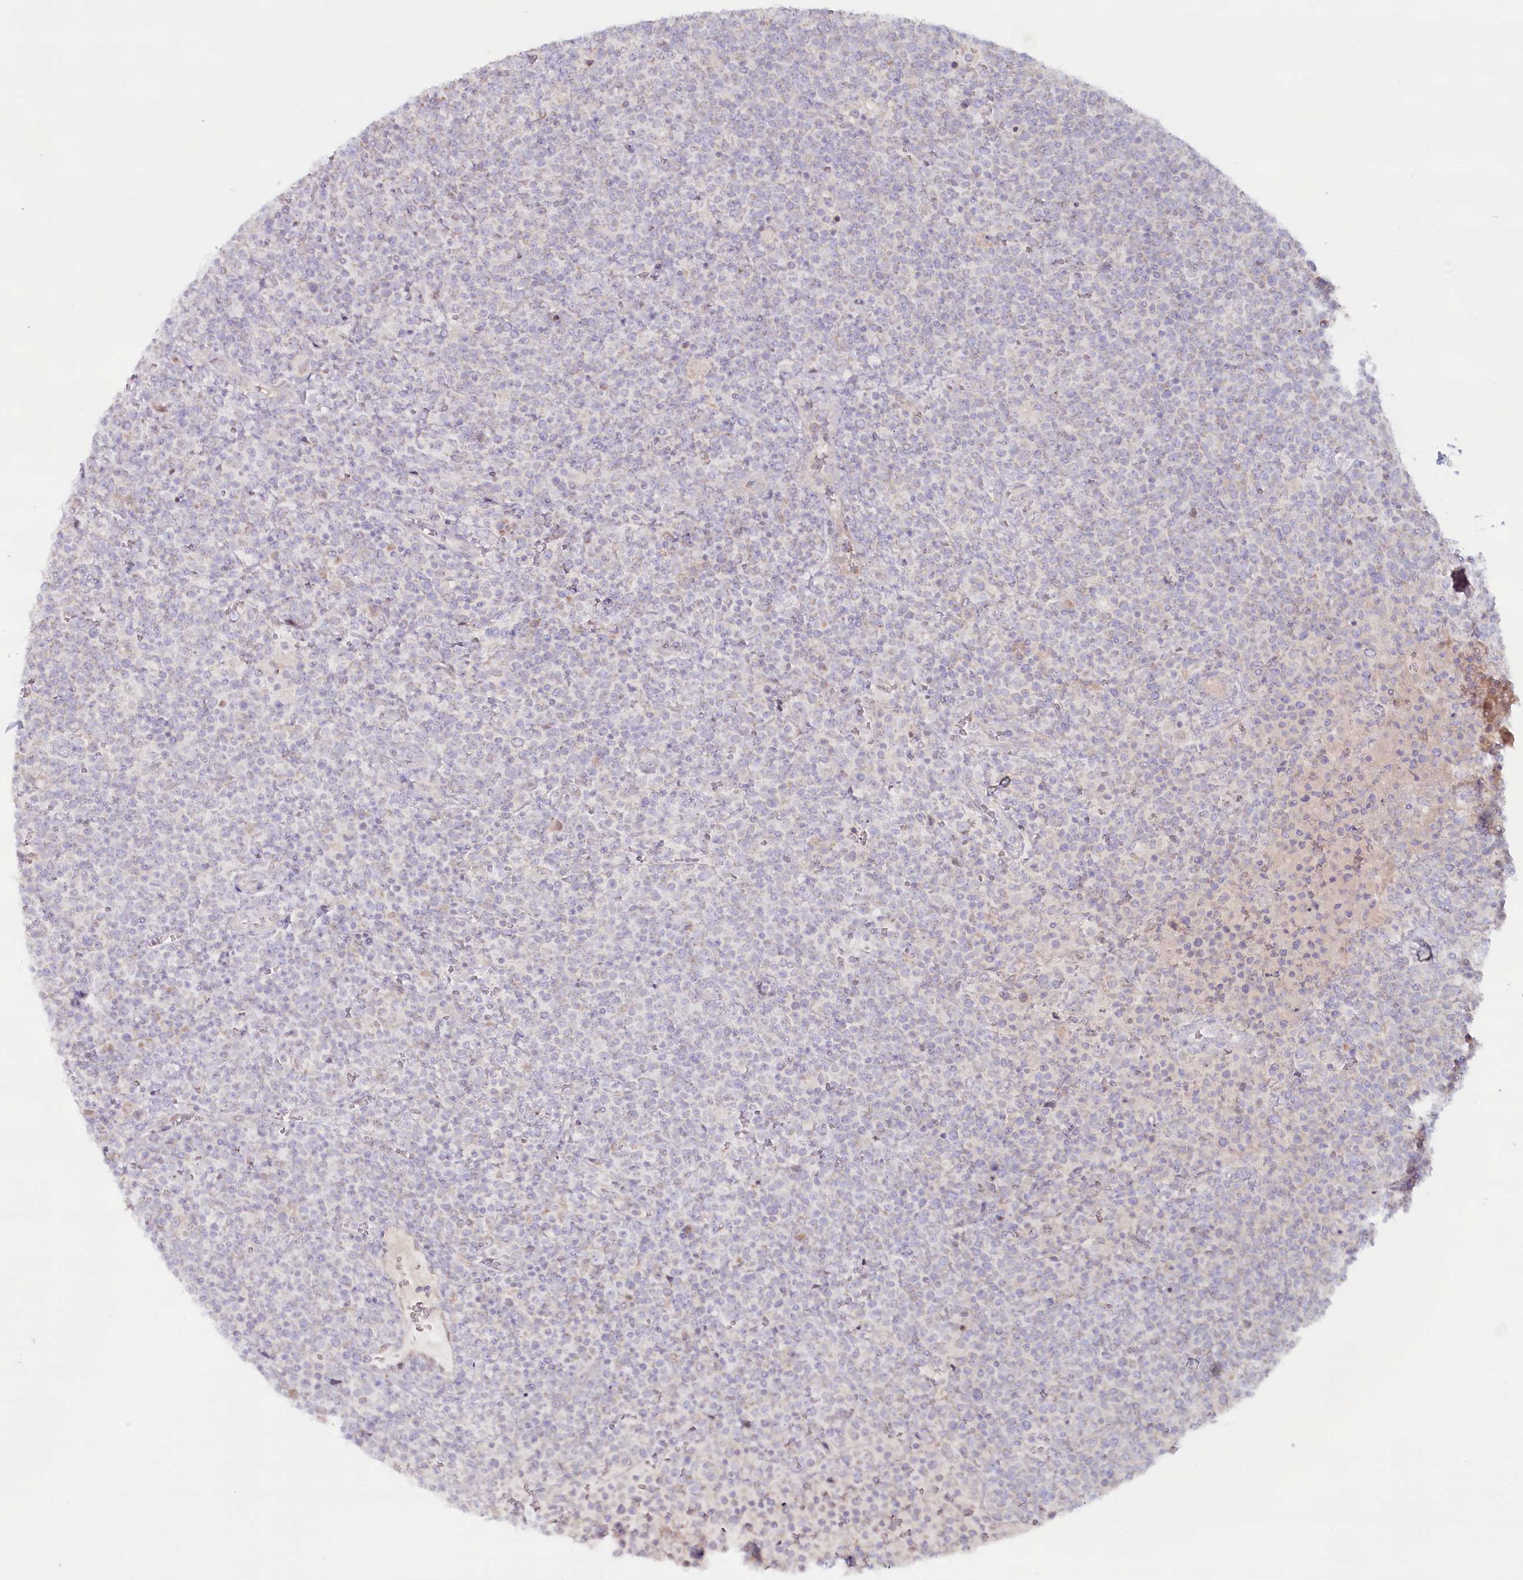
{"staining": {"intensity": "negative", "quantity": "none", "location": "none"}, "tissue": "lymphoma", "cell_type": "Tumor cells", "image_type": "cancer", "snomed": [{"axis": "morphology", "description": "Malignant lymphoma, non-Hodgkin's type, High grade"}, {"axis": "topography", "description": "Lymph node"}], "caption": "High power microscopy micrograph of an immunohistochemistry micrograph of lymphoma, revealing no significant staining in tumor cells.", "gene": "PSAPL1", "patient": {"sex": "male", "age": 61}}